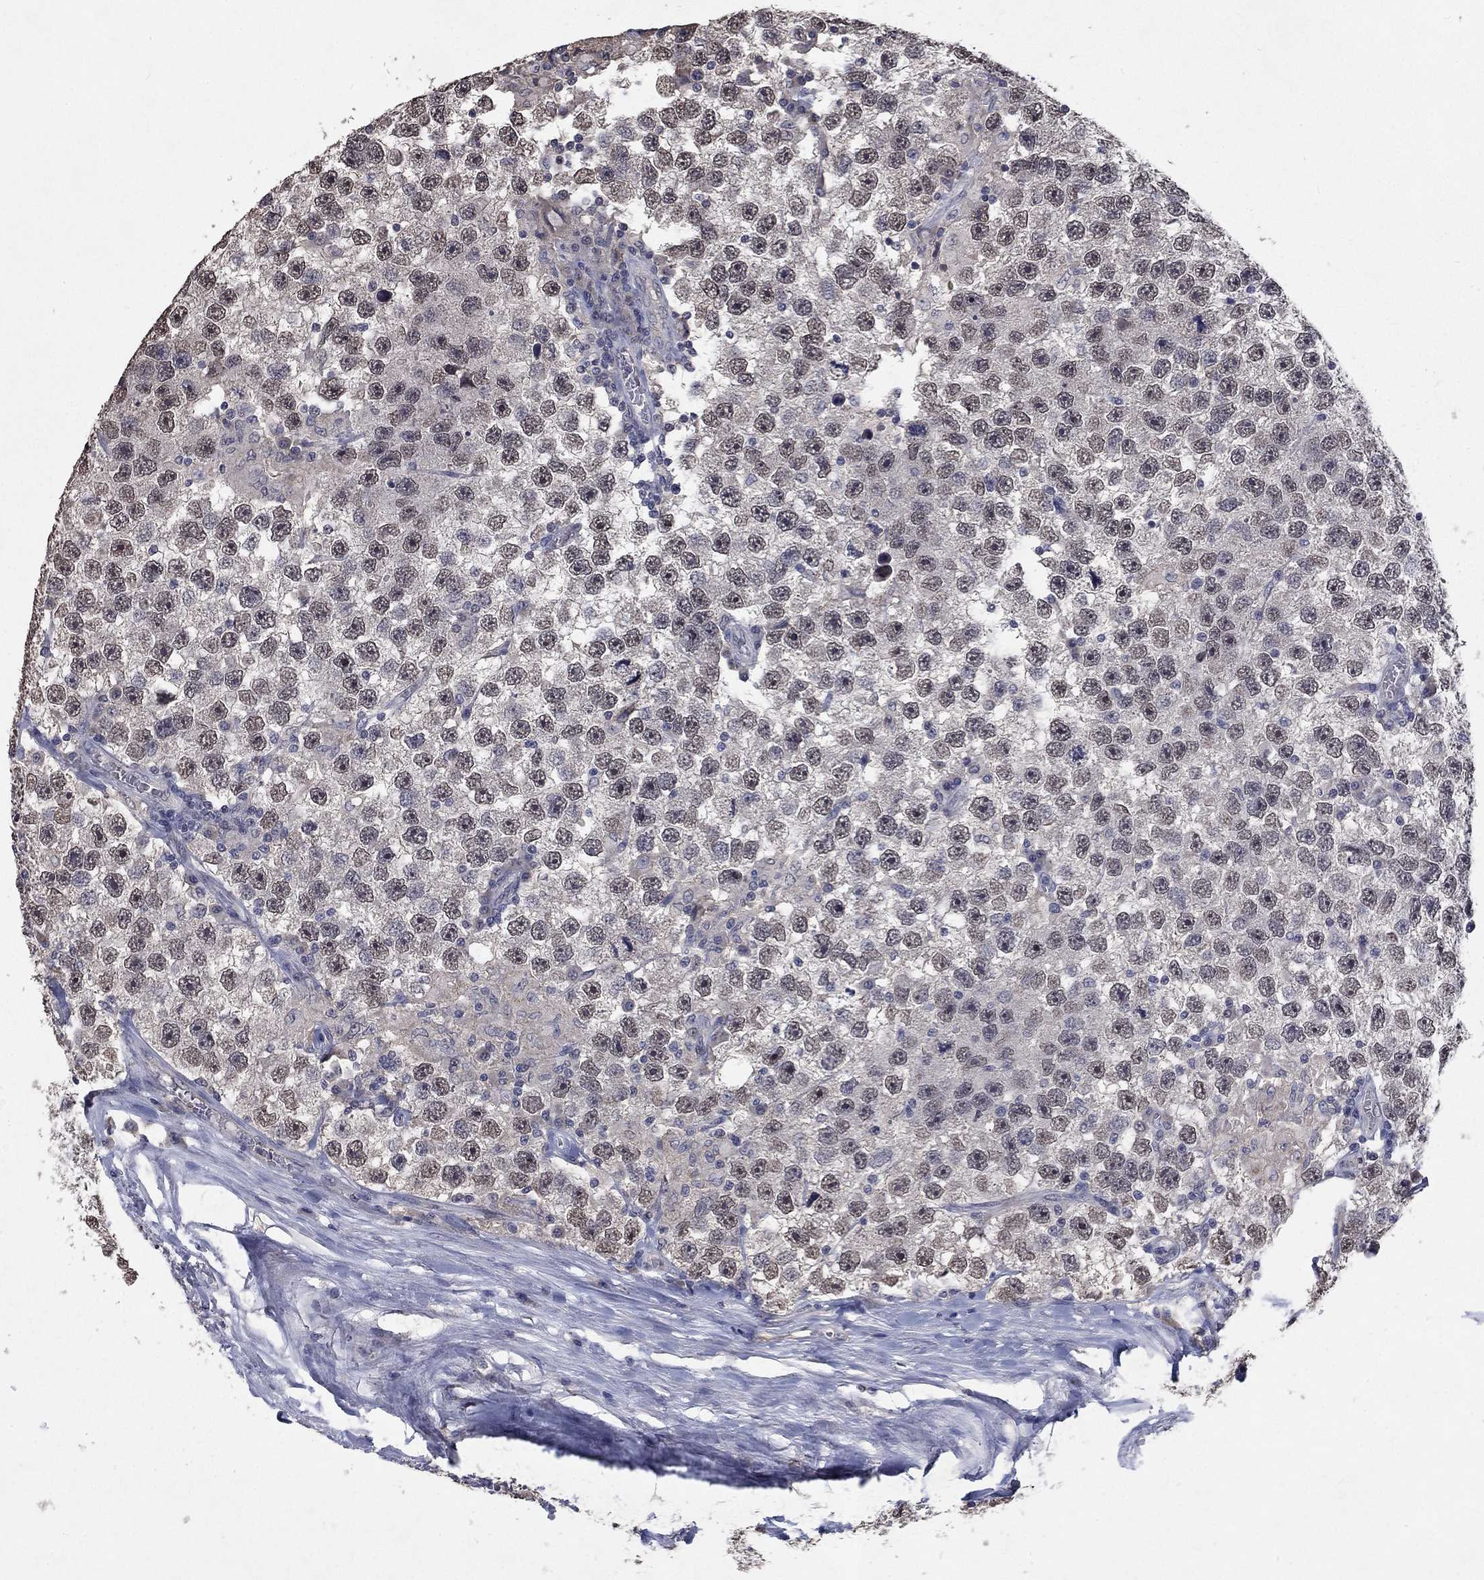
{"staining": {"intensity": "negative", "quantity": "none", "location": "none"}, "tissue": "testis cancer", "cell_type": "Tumor cells", "image_type": "cancer", "snomed": [{"axis": "morphology", "description": "Seminoma, NOS"}, {"axis": "topography", "description": "Testis"}], "caption": "Tumor cells show no significant protein positivity in testis cancer.", "gene": "CHST5", "patient": {"sex": "male", "age": 26}}